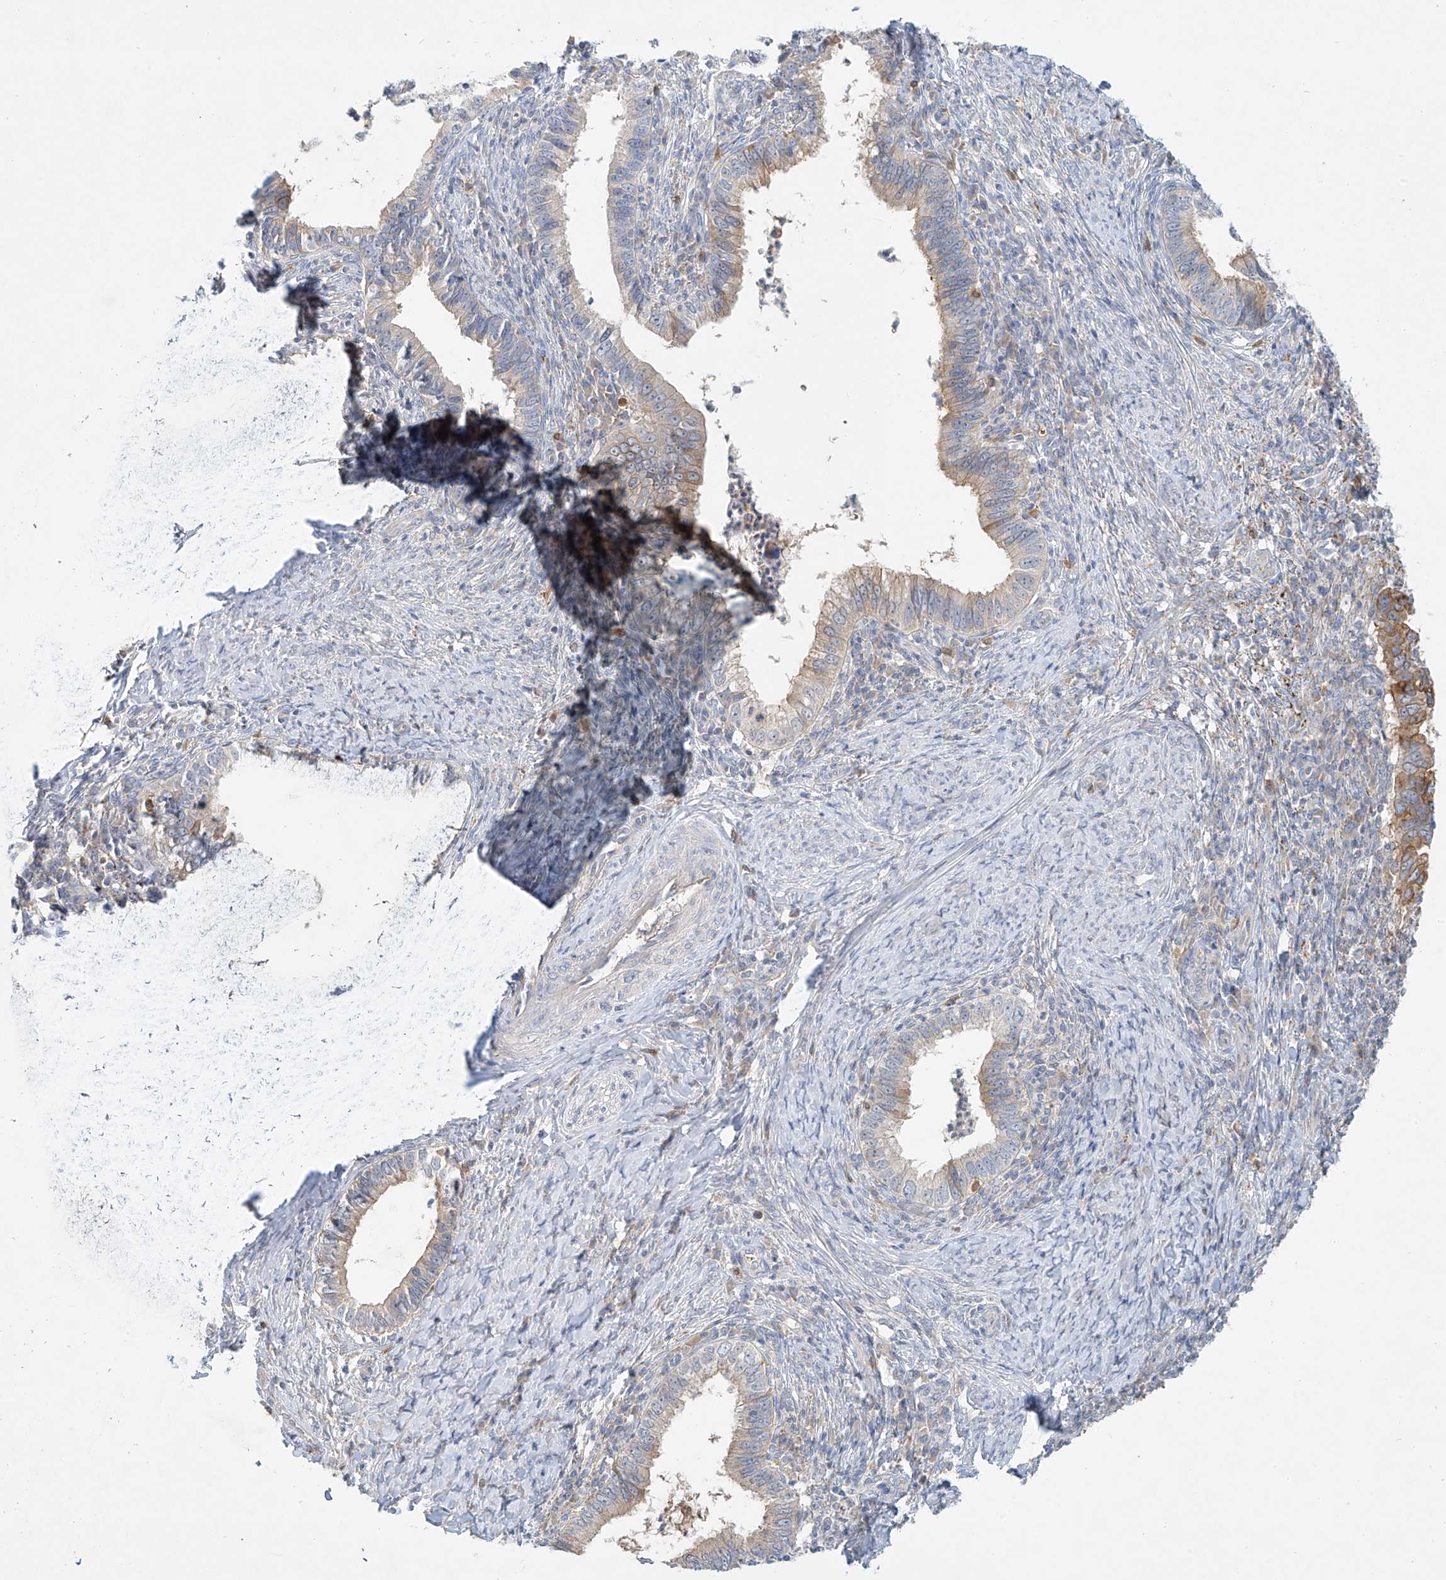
{"staining": {"intensity": "weak", "quantity": "25%-75%", "location": "cytoplasmic/membranous"}, "tissue": "cervical cancer", "cell_type": "Tumor cells", "image_type": "cancer", "snomed": [{"axis": "morphology", "description": "Adenocarcinoma, NOS"}, {"axis": "topography", "description": "Cervix"}], "caption": "A brown stain shows weak cytoplasmic/membranous staining of a protein in cervical cancer (adenocarcinoma) tumor cells. (DAB IHC, brown staining for protein, blue staining for nuclei).", "gene": "SYTL3", "patient": {"sex": "female", "age": 36}}